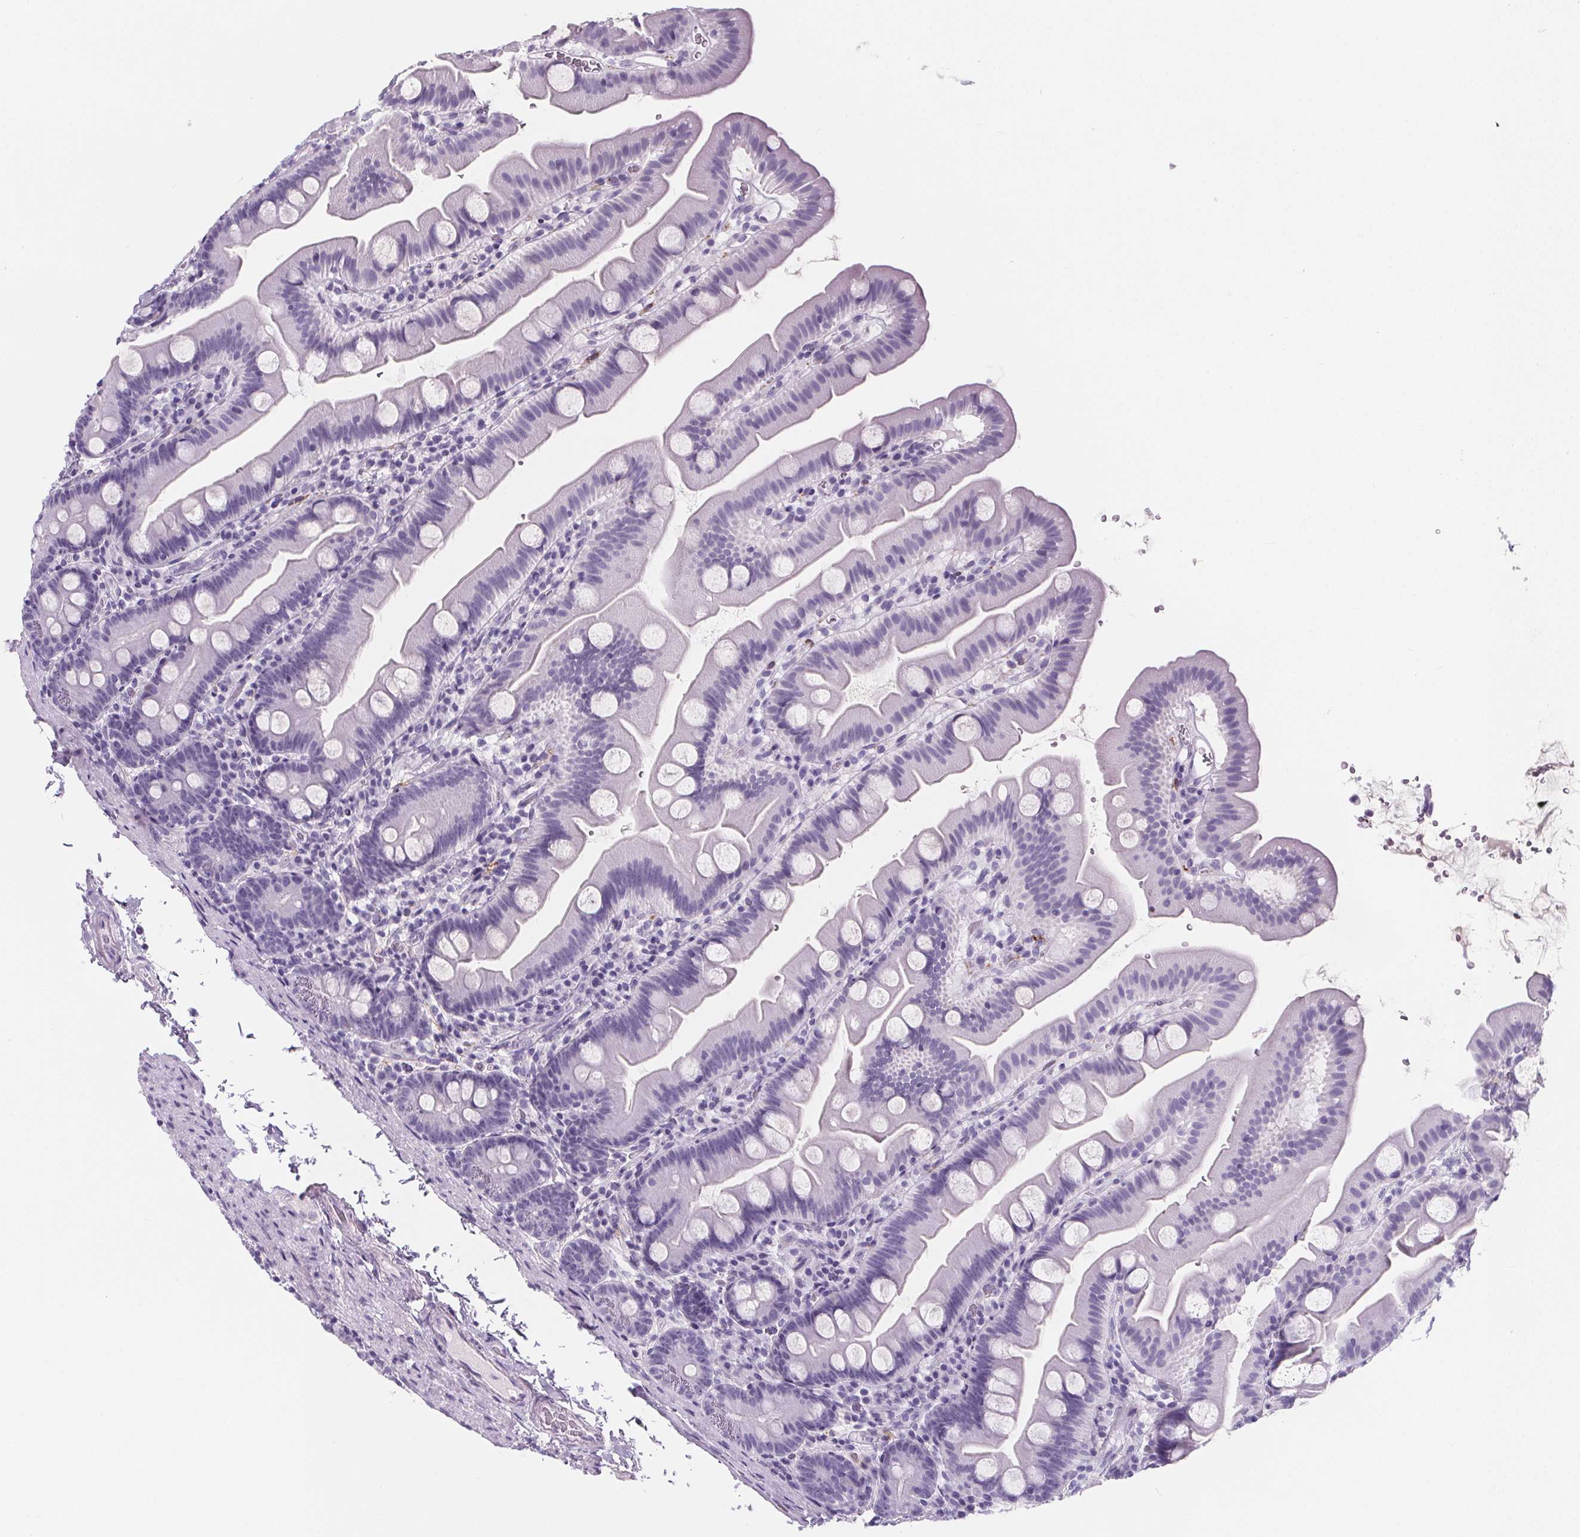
{"staining": {"intensity": "negative", "quantity": "none", "location": "none"}, "tissue": "small intestine", "cell_type": "Glandular cells", "image_type": "normal", "snomed": [{"axis": "morphology", "description": "Normal tissue, NOS"}, {"axis": "topography", "description": "Small intestine"}], "caption": "A high-resolution histopathology image shows immunohistochemistry (IHC) staining of benign small intestine, which exhibits no significant staining in glandular cells.", "gene": "ADRB1", "patient": {"sex": "female", "age": 68}}